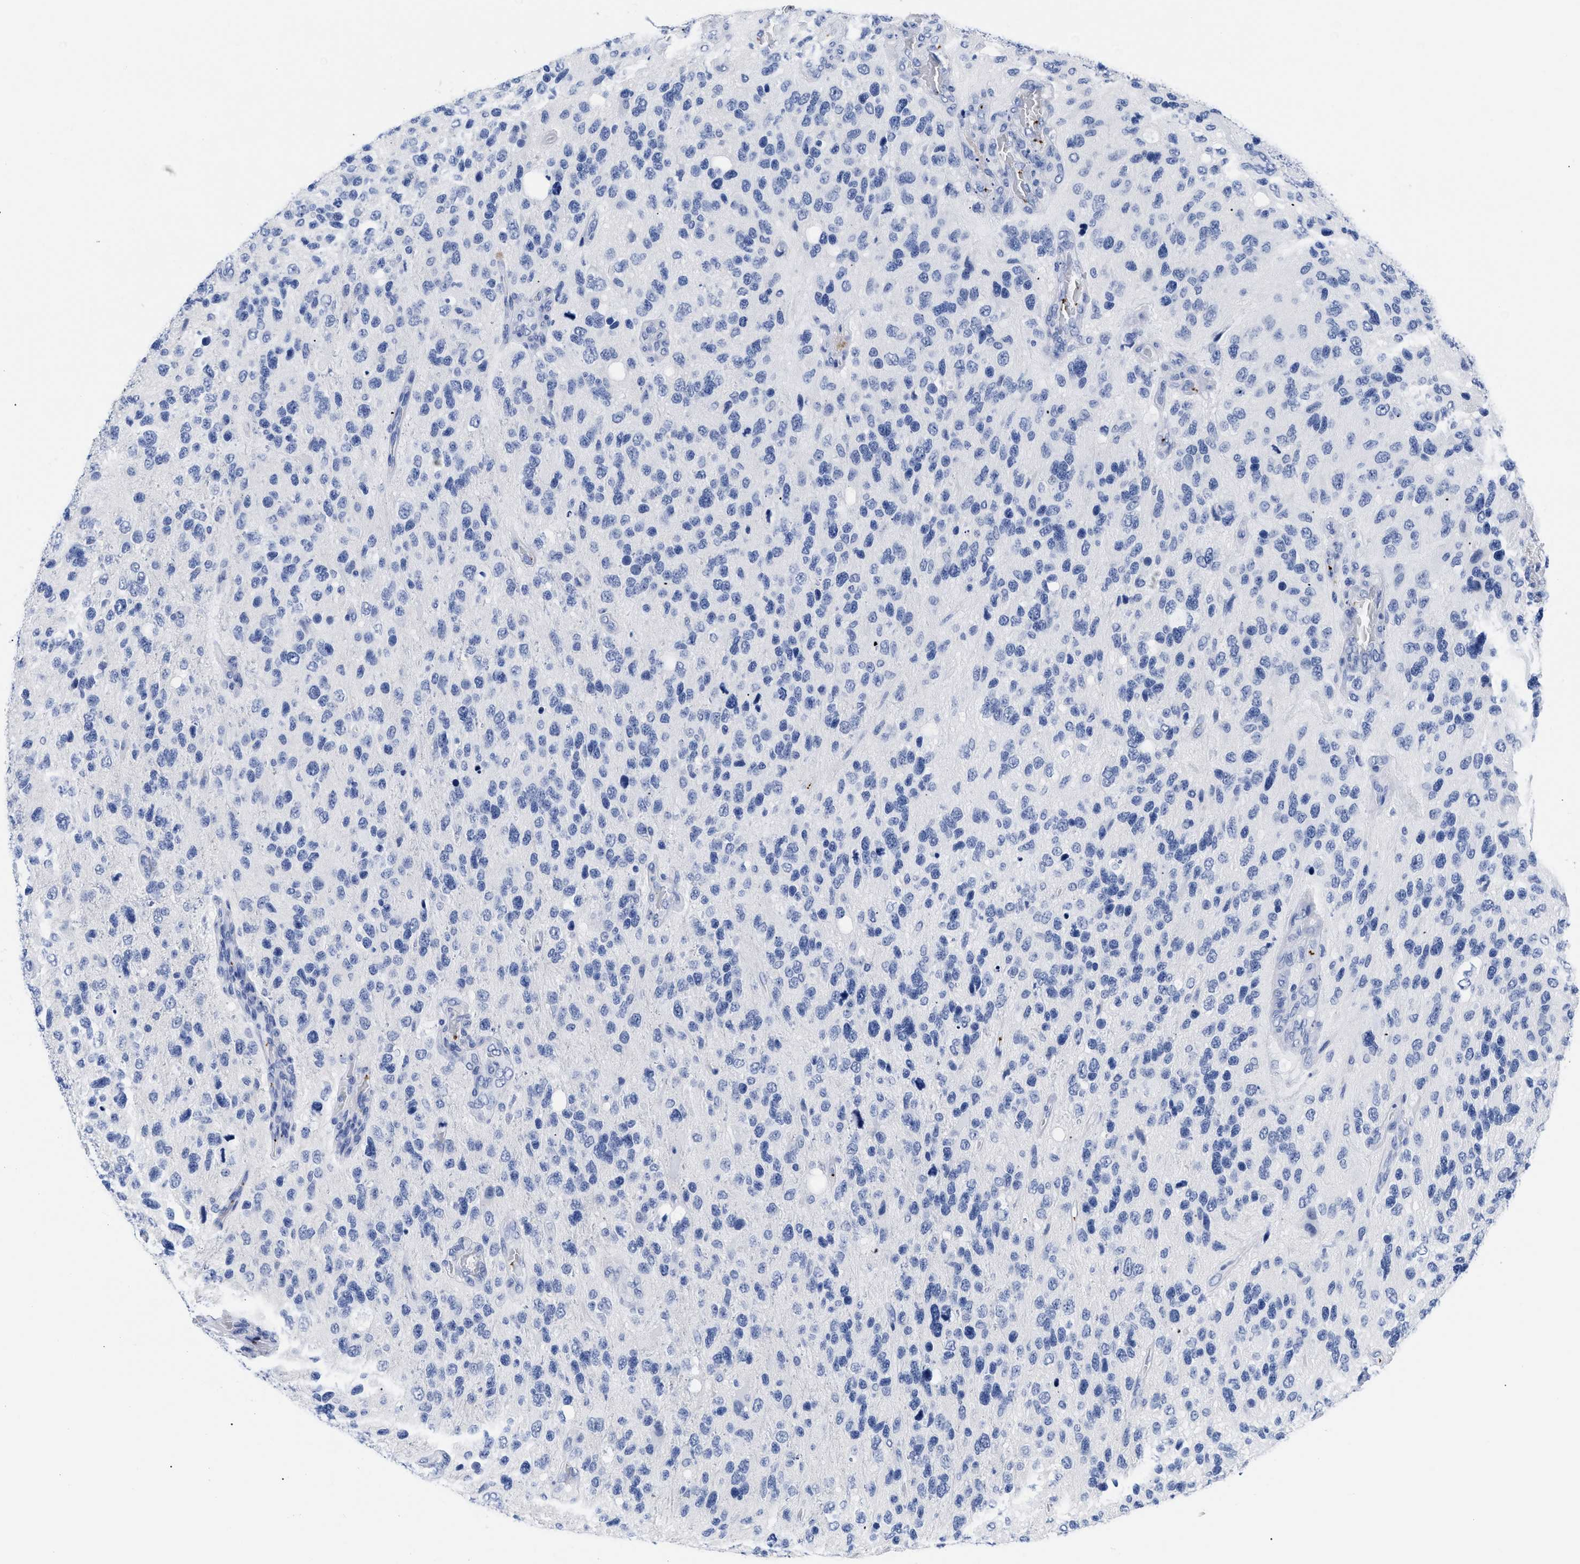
{"staining": {"intensity": "negative", "quantity": "none", "location": "none"}, "tissue": "glioma", "cell_type": "Tumor cells", "image_type": "cancer", "snomed": [{"axis": "morphology", "description": "Glioma, malignant, High grade"}, {"axis": "topography", "description": "Brain"}], "caption": "A high-resolution photomicrograph shows immunohistochemistry (IHC) staining of high-grade glioma (malignant), which shows no significant expression in tumor cells.", "gene": "TREML1", "patient": {"sex": "female", "age": 58}}